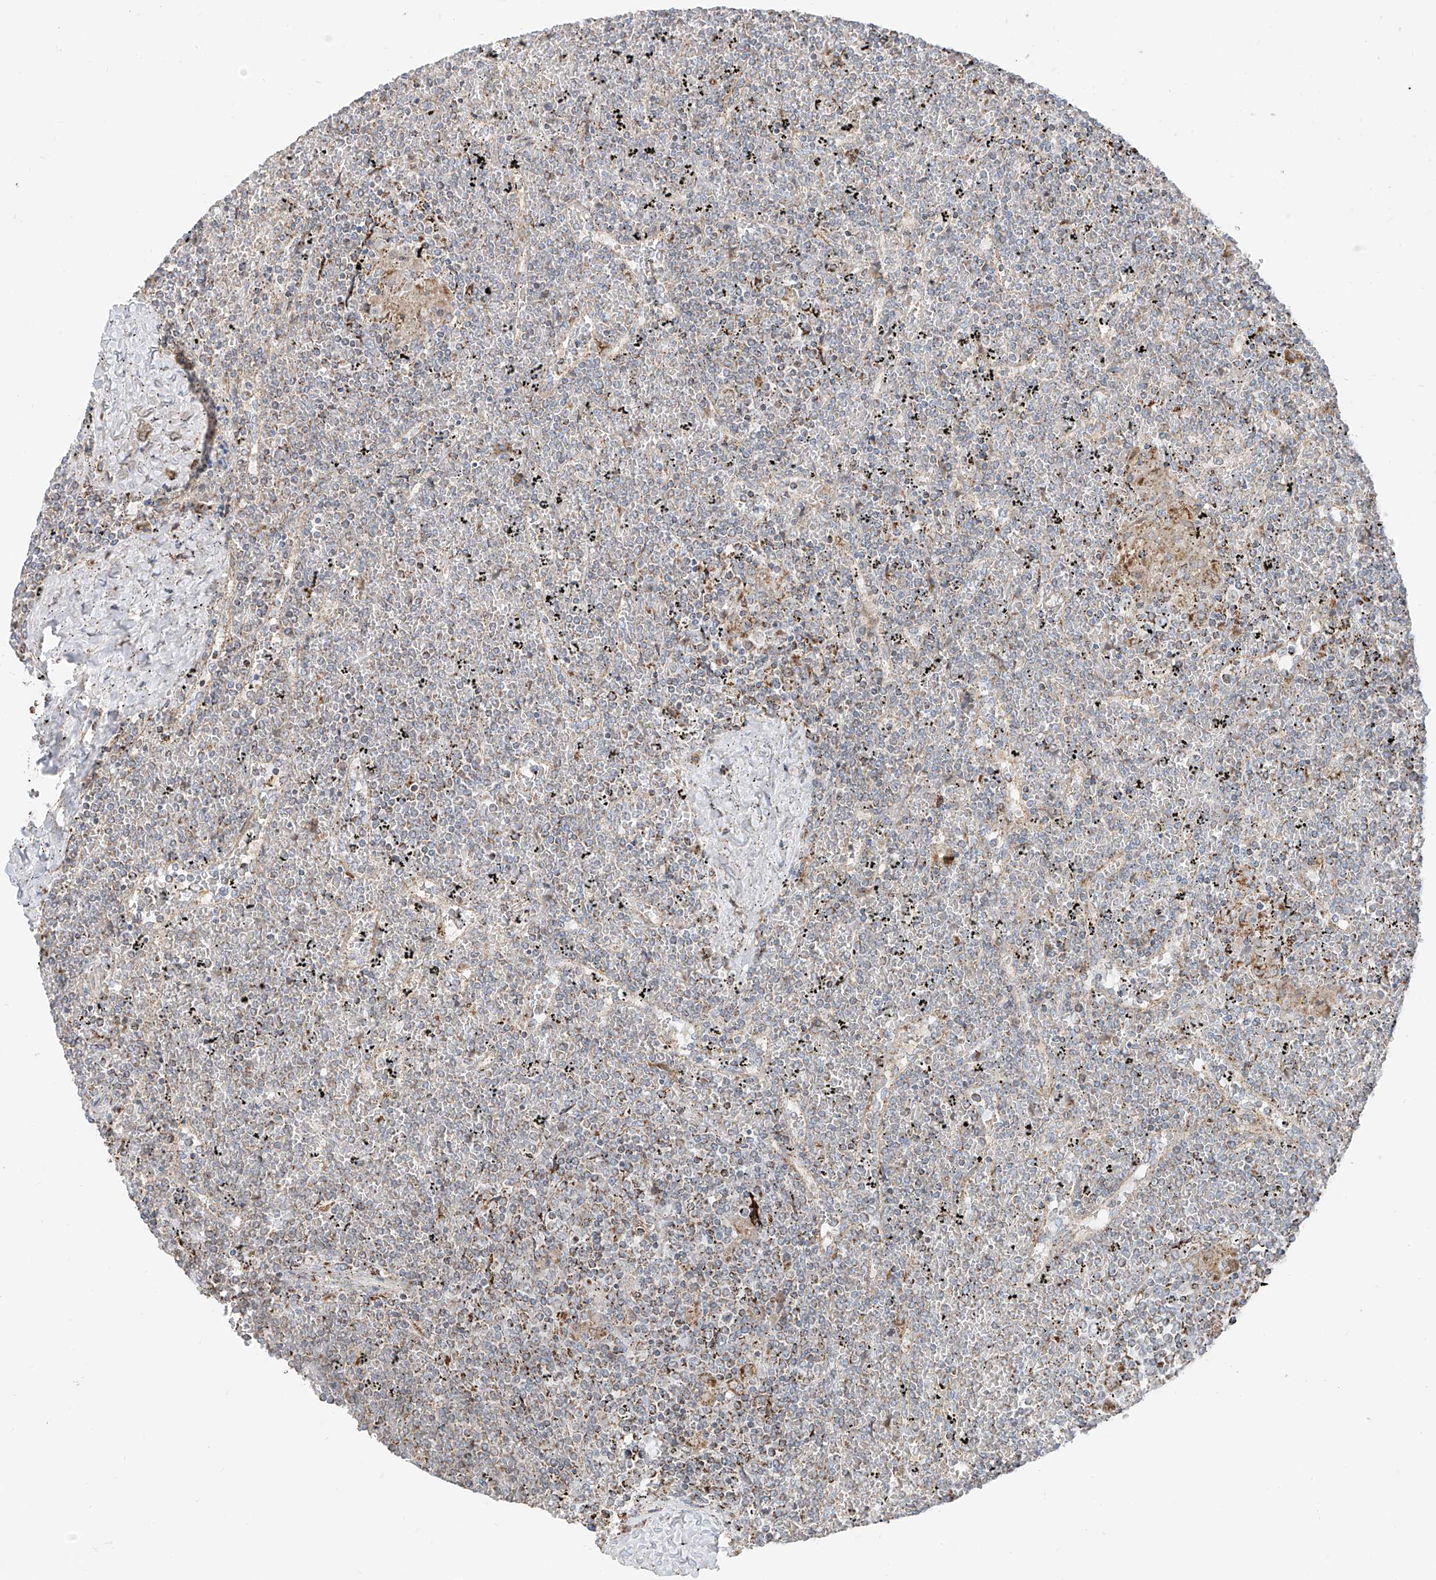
{"staining": {"intensity": "weak", "quantity": "25%-75%", "location": "cytoplasmic/membranous"}, "tissue": "lymphoma", "cell_type": "Tumor cells", "image_type": "cancer", "snomed": [{"axis": "morphology", "description": "Malignant lymphoma, non-Hodgkin's type, Low grade"}, {"axis": "topography", "description": "Spleen"}], "caption": "Immunohistochemistry (IHC) image of human lymphoma stained for a protein (brown), which demonstrates low levels of weak cytoplasmic/membranous expression in approximately 25%-75% of tumor cells.", "gene": "ETHE1", "patient": {"sex": "female", "age": 19}}